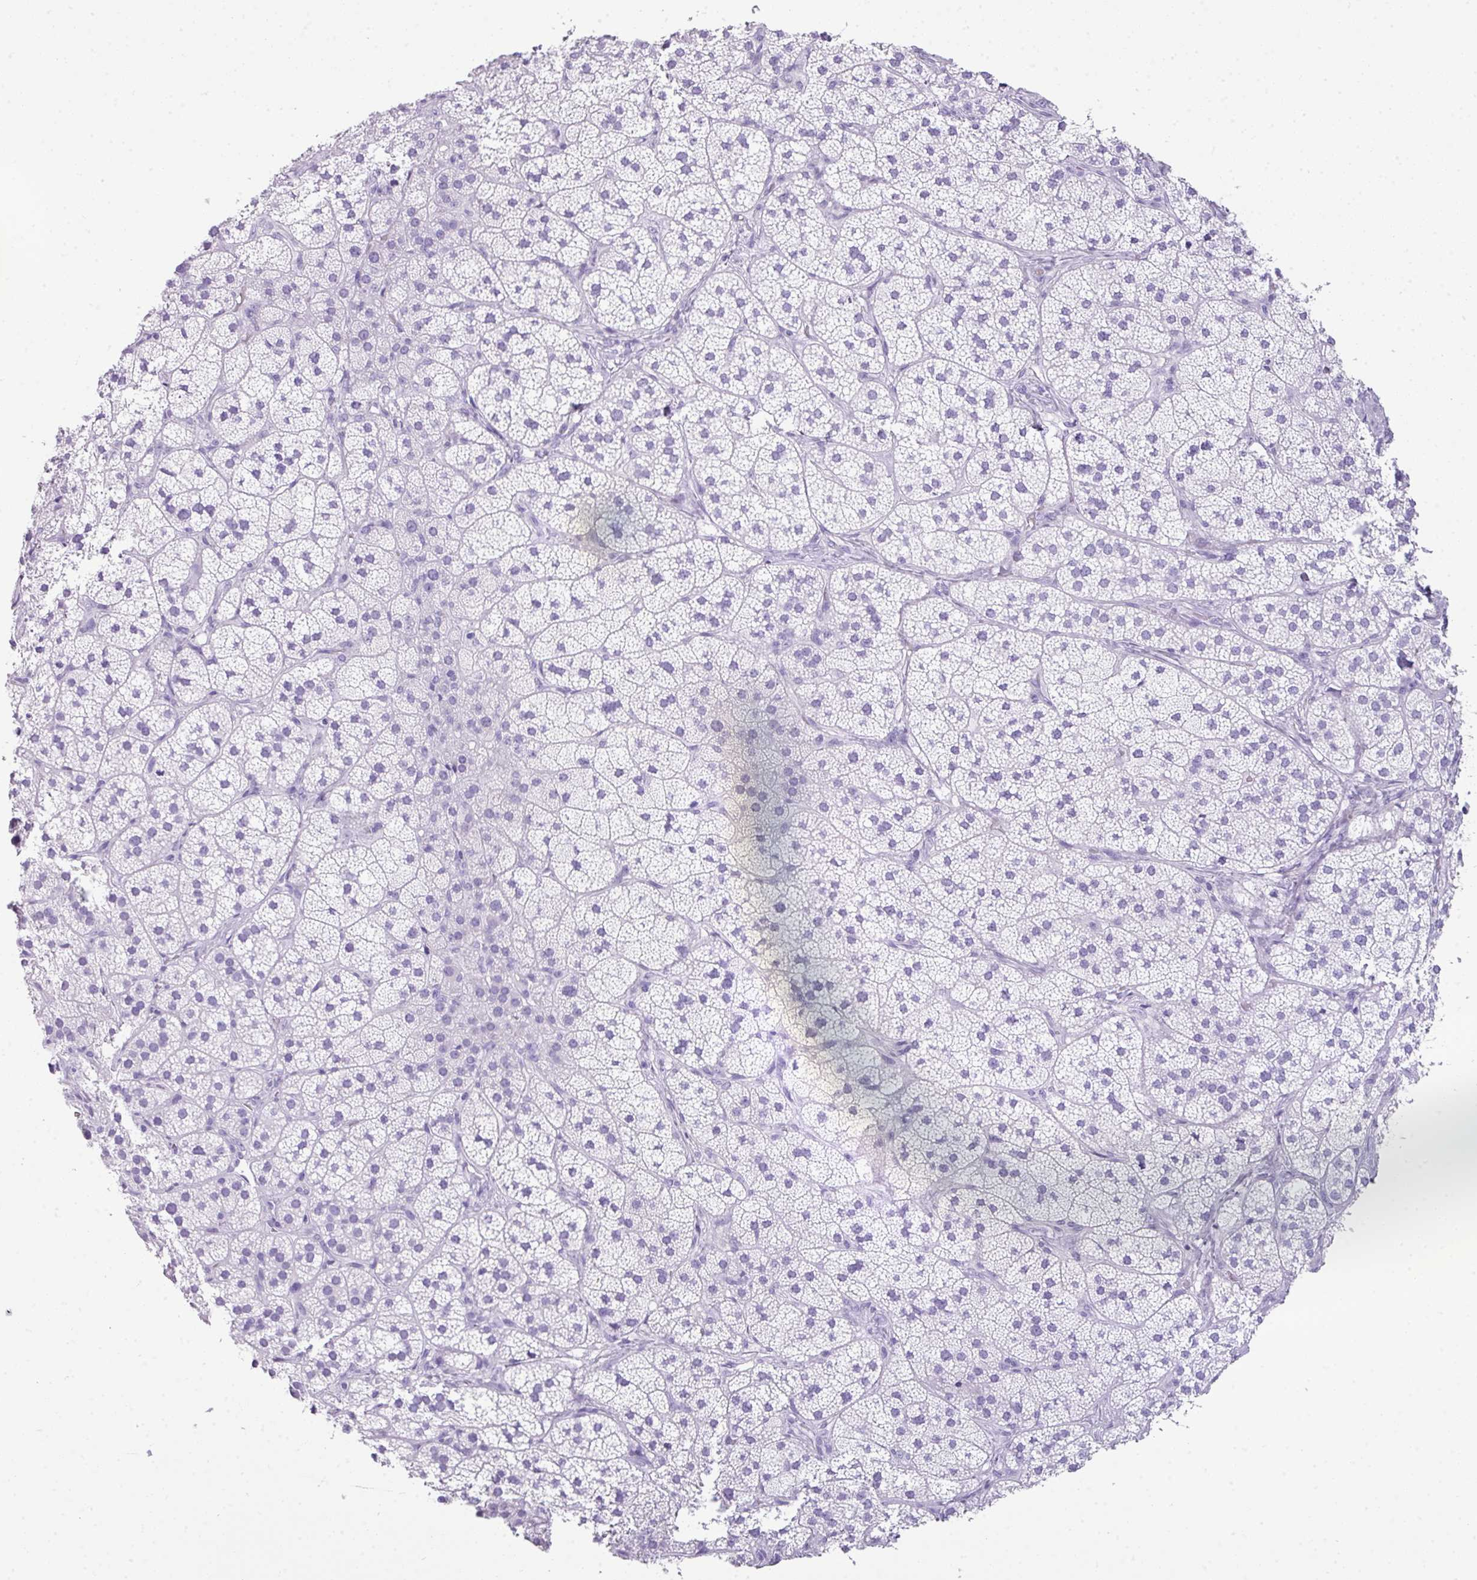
{"staining": {"intensity": "negative", "quantity": "none", "location": "none"}, "tissue": "adrenal gland", "cell_type": "Glandular cells", "image_type": "normal", "snomed": [{"axis": "morphology", "description": "Normal tissue, NOS"}, {"axis": "topography", "description": "Adrenal gland"}], "caption": "DAB (3,3'-diaminobenzidine) immunohistochemical staining of unremarkable adrenal gland exhibits no significant positivity in glandular cells.", "gene": "TNP1", "patient": {"sex": "female", "age": 58}}